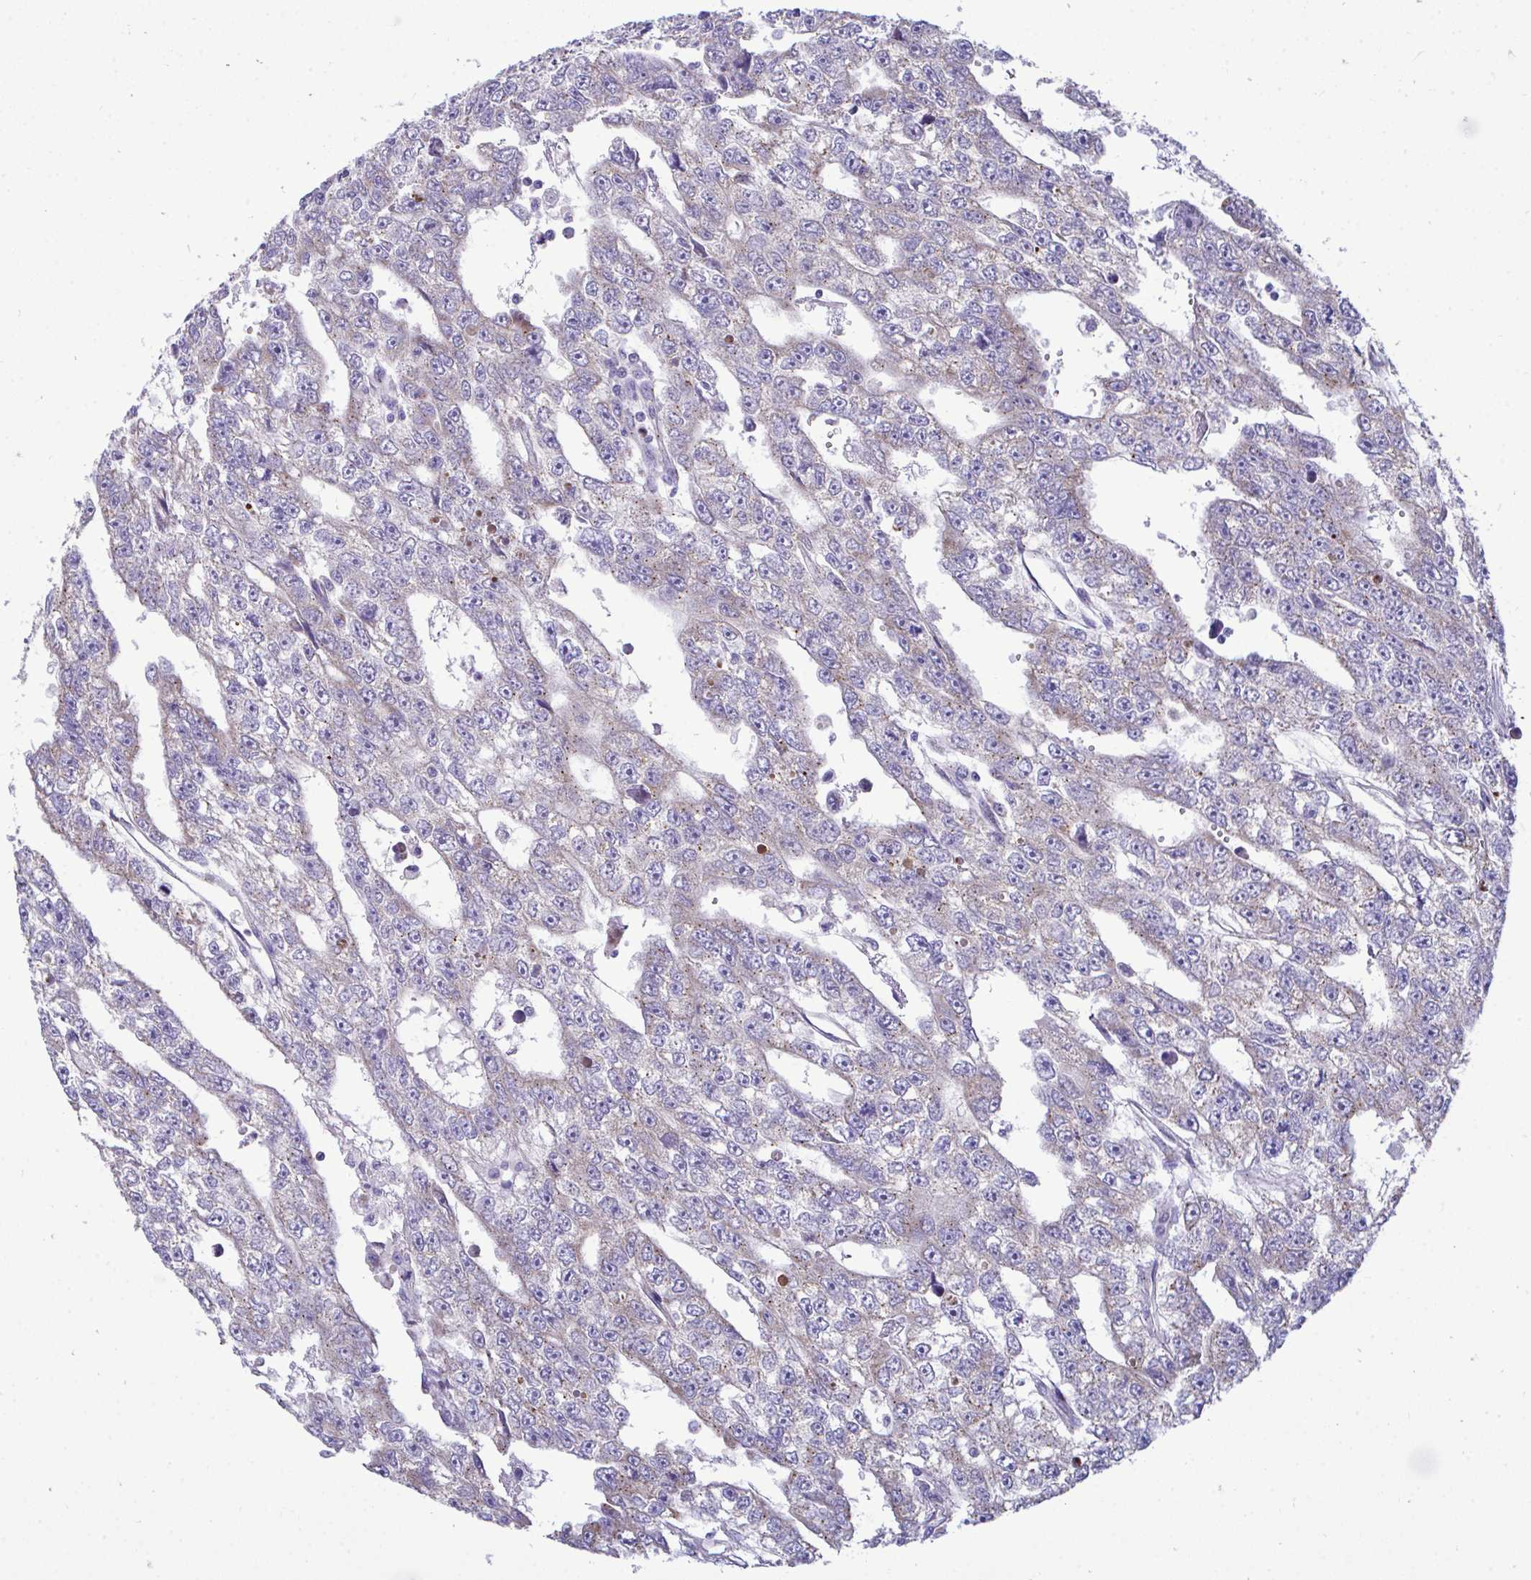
{"staining": {"intensity": "moderate", "quantity": "25%-75%", "location": "cytoplasmic/membranous"}, "tissue": "testis cancer", "cell_type": "Tumor cells", "image_type": "cancer", "snomed": [{"axis": "morphology", "description": "Carcinoma, Embryonal, NOS"}, {"axis": "topography", "description": "Testis"}], "caption": "Embryonal carcinoma (testis) stained with DAB immunohistochemistry (IHC) shows medium levels of moderate cytoplasmic/membranous staining in about 25%-75% of tumor cells.", "gene": "MRPS16", "patient": {"sex": "male", "age": 20}}